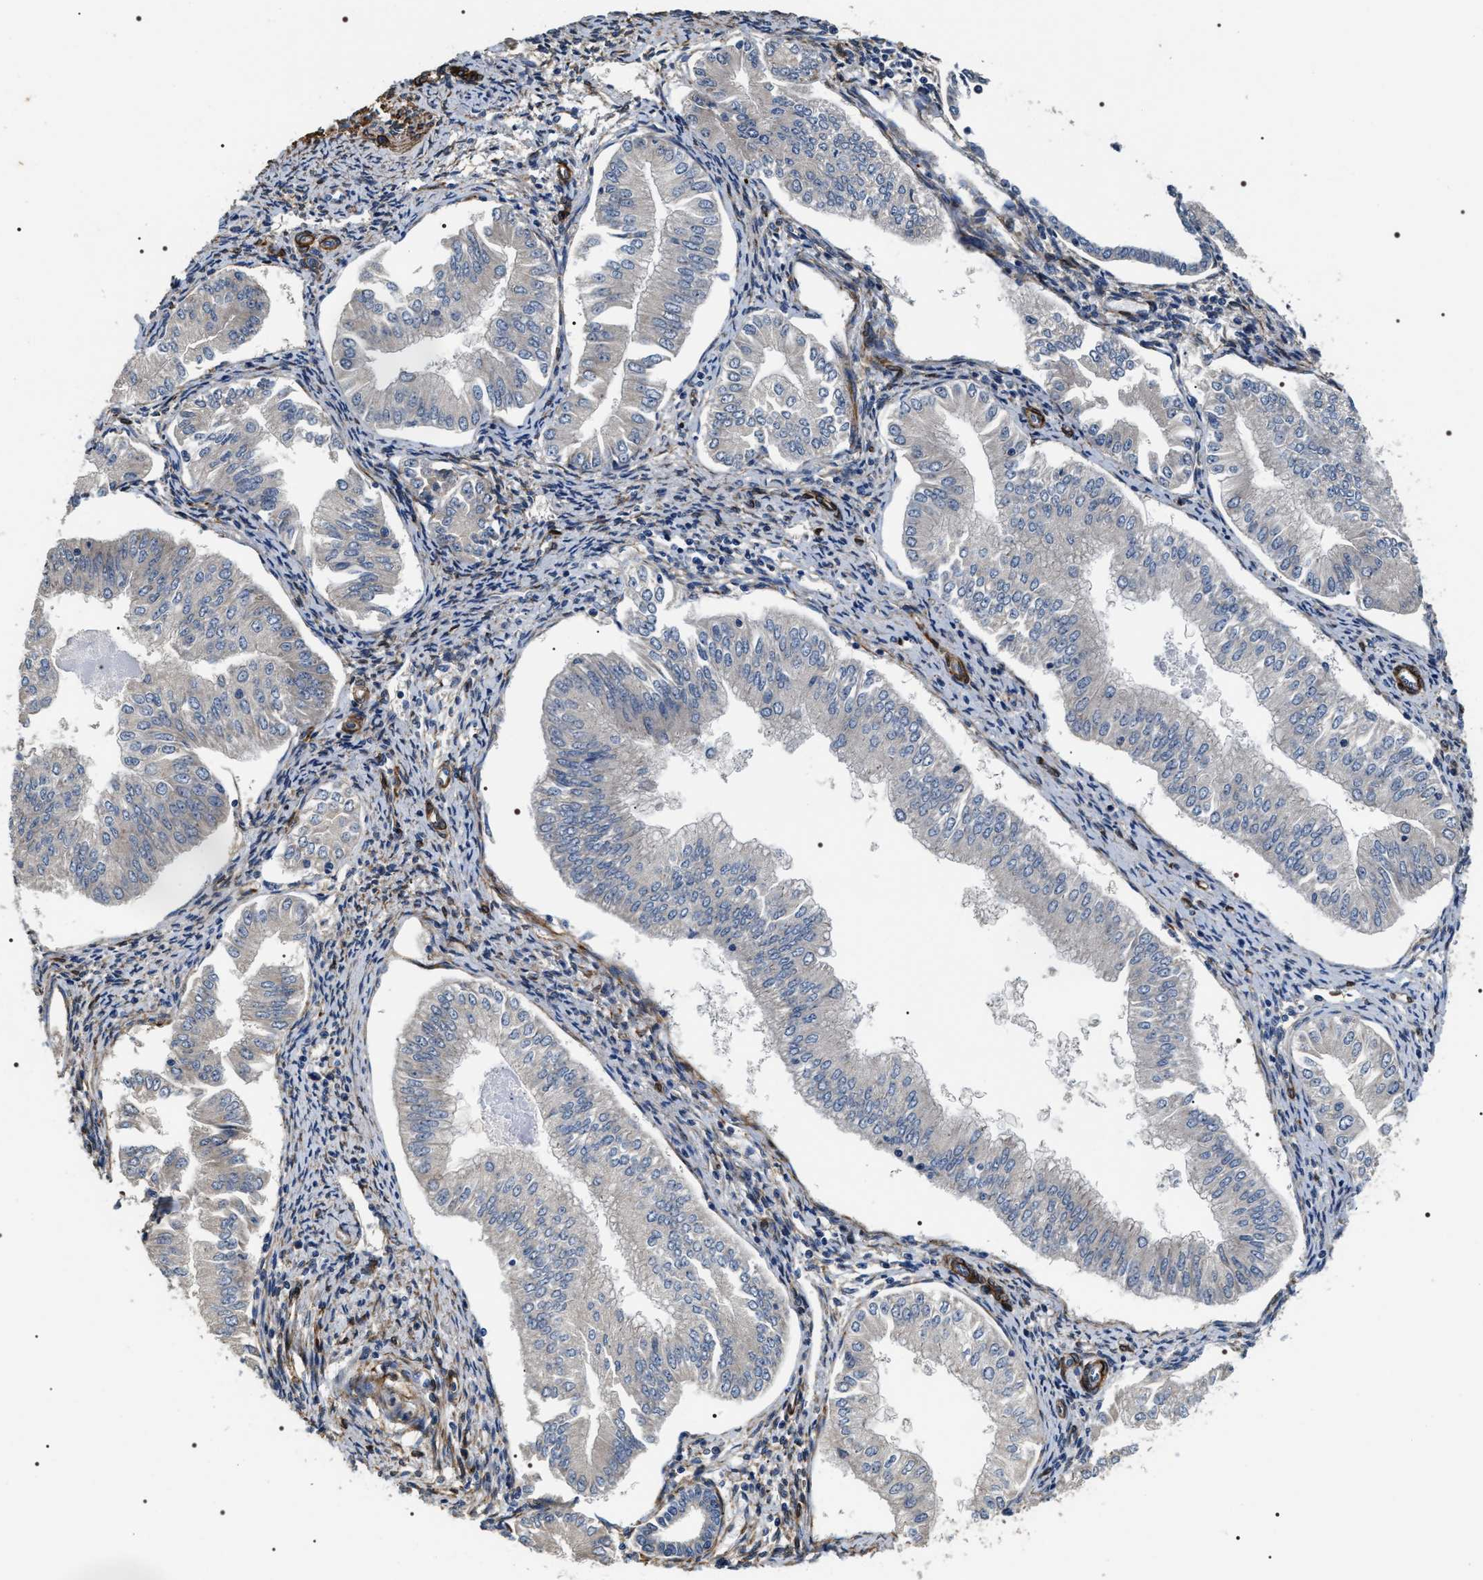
{"staining": {"intensity": "negative", "quantity": "none", "location": "none"}, "tissue": "endometrial cancer", "cell_type": "Tumor cells", "image_type": "cancer", "snomed": [{"axis": "morphology", "description": "Normal tissue, NOS"}, {"axis": "morphology", "description": "Adenocarcinoma, NOS"}, {"axis": "topography", "description": "Endometrium"}], "caption": "Immunohistochemistry (IHC) histopathology image of human endometrial cancer (adenocarcinoma) stained for a protein (brown), which exhibits no staining in tumor cells. The staining was performed using DAB to visualize the protein expression in brown, while the nuclei were stained in blue with hematoxylin (Magnification: 20x).", "gene": "ZC3HAV1L", "patient": {"sex": "female", "age": 53}}